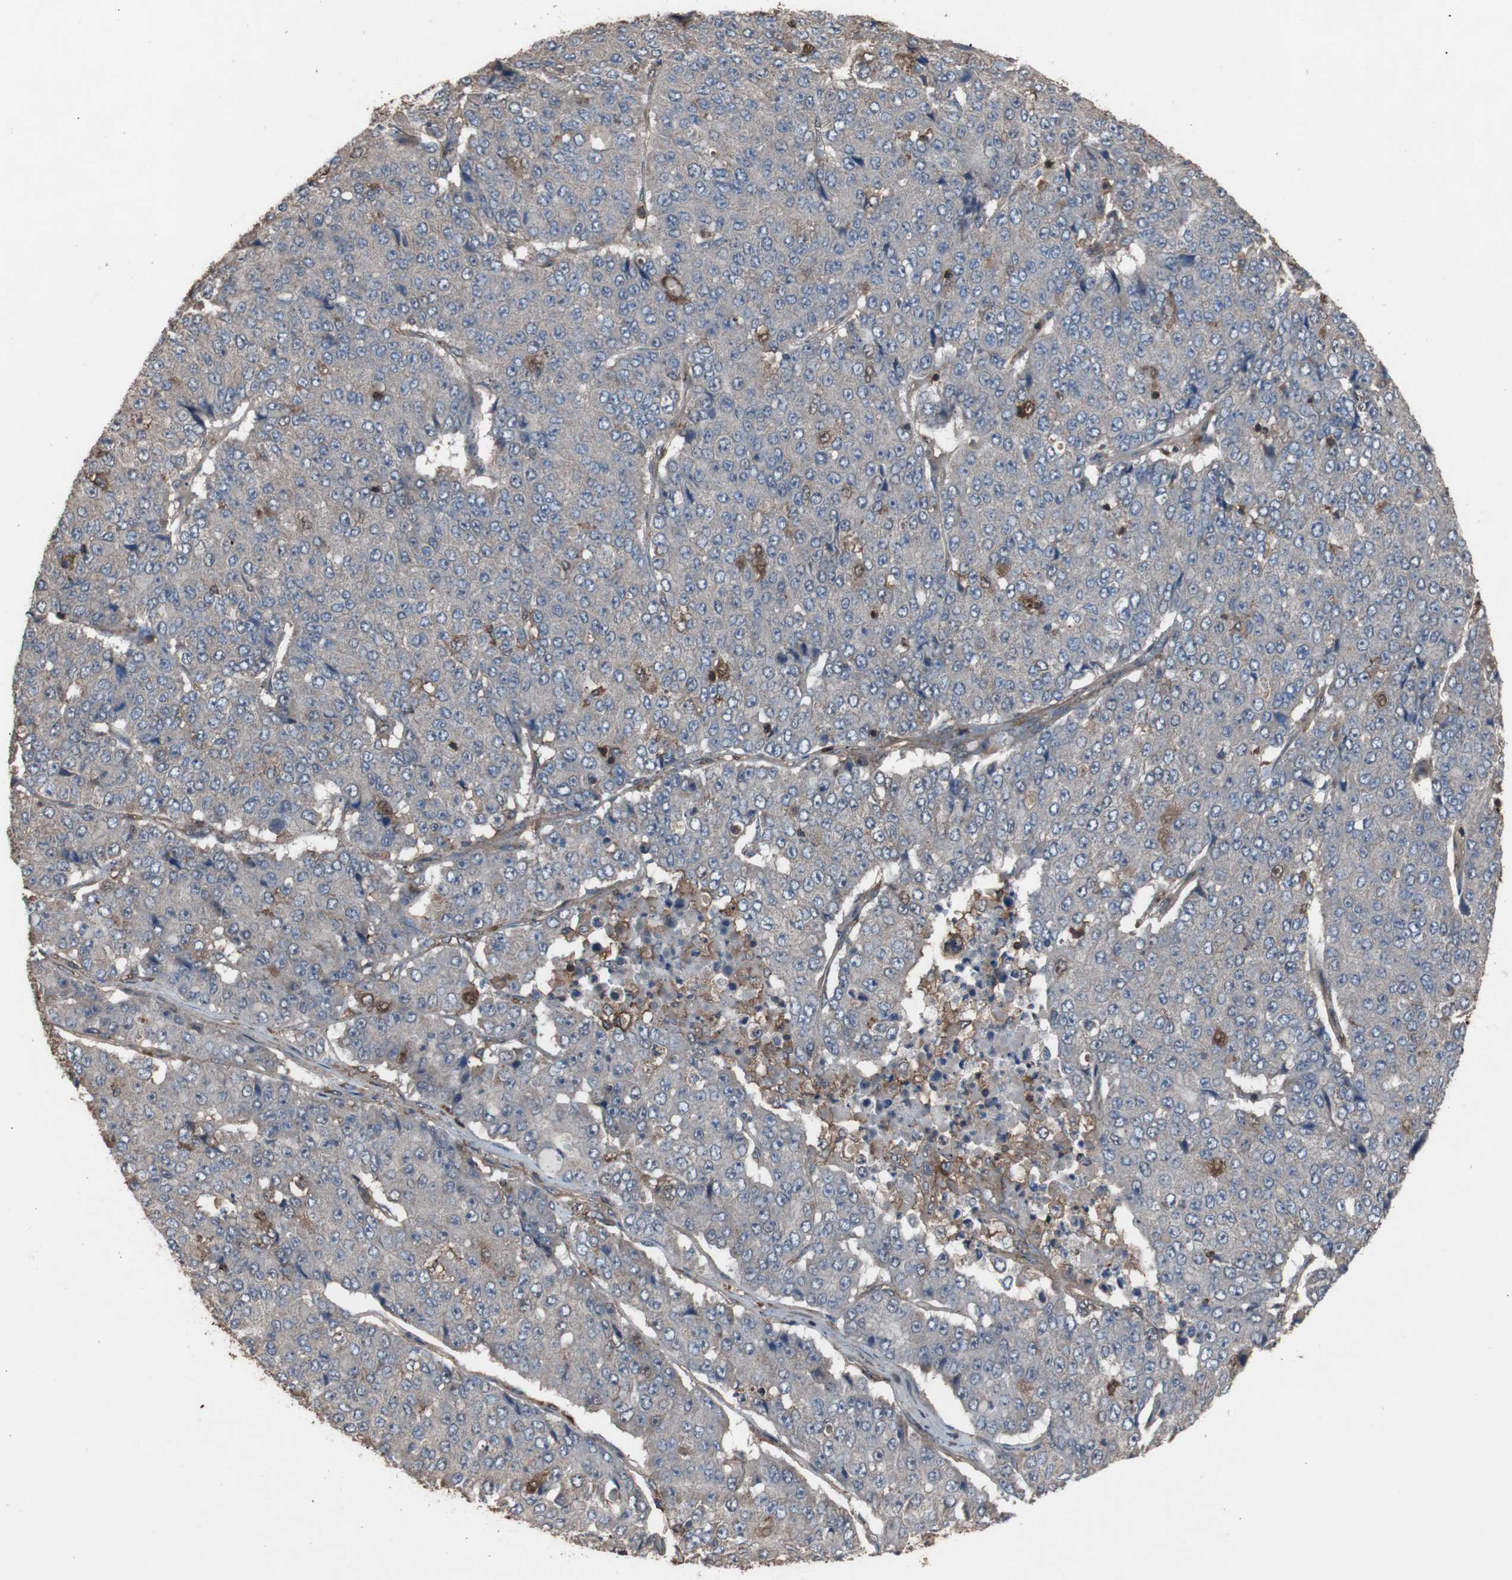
{"staining": {"intensity": "negative", "quantity": "none", "location": "none"}, "tissue": "pancreatic cancer", "cell_type": "Tumor cells", "image_type": "cancer", "snomed": [{"axis": "morphology", "description": "Adenocarcinoma, NOS"}, {"axis": "topography", "description": "Pancreas"}], "caption": "Immunohistochemistry (IHC) micrograph of neoplastic tissue: human pancreatic adenocarcinoma stained with DAB (3,3'-diaminobenzidine) demonstrates no significant protein positivity in tumor cells. Nuclei are stained in blue.", "gene": "COL6A2", "patient": {"sex": "male", "age": 50}}